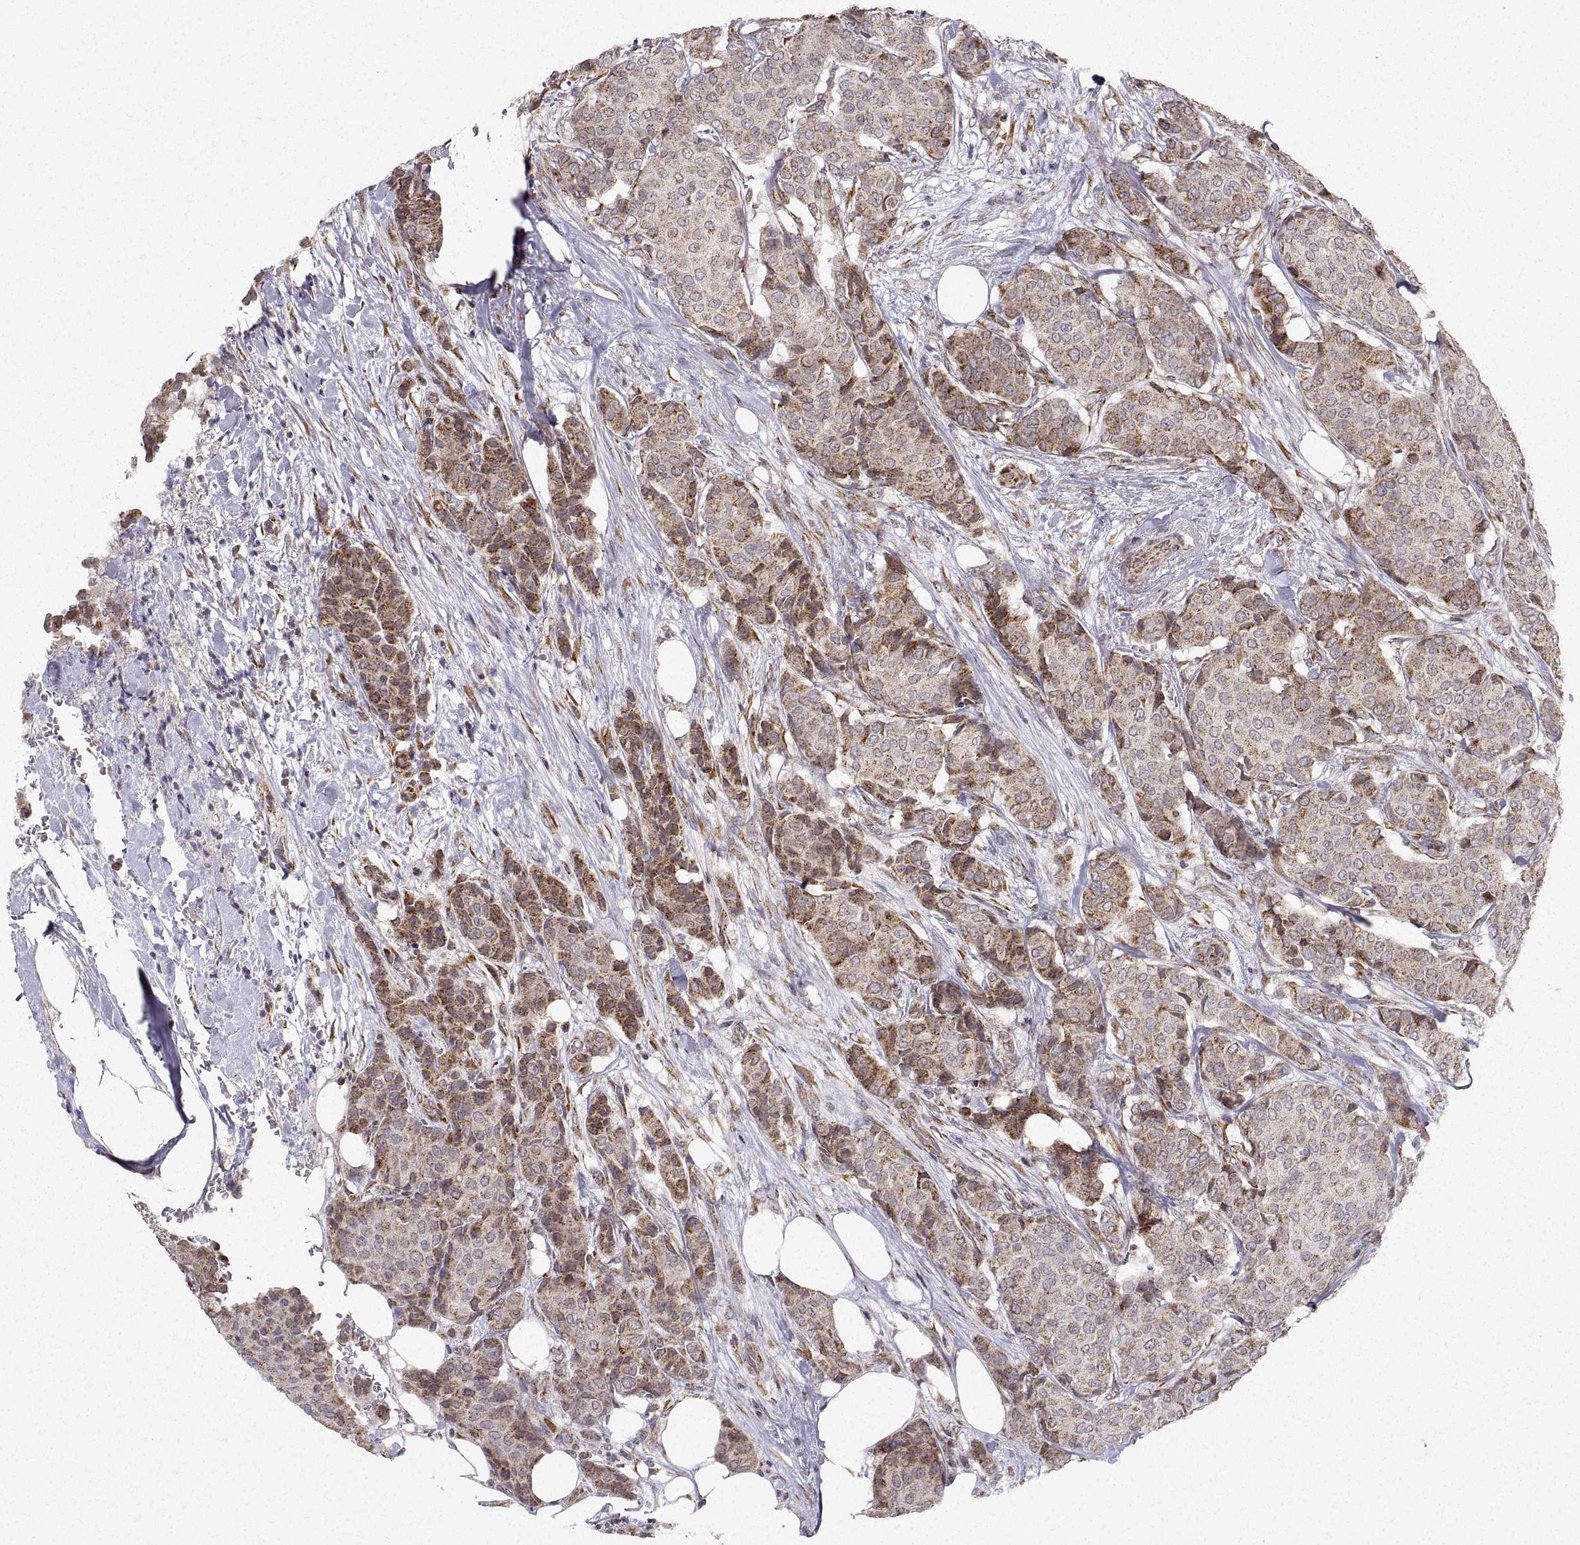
{"staining": {"intensity": "moderate", "quantity": "25%-75%", "location": "cytoplasmic/membranous"}, "tissue": "breast cancer", "cell_type": "Tumor cells", "image_type": "cancer", "snomed": [{"axis": "morphology", "description": "Duct carcinoma"}, {"axis": "topography", "description": "Breast"}], "caption": "A brown stain shows moderate cytoplasmic/membranous positivity of a protein in human invasive ductal carcinoma (breast) tumor cells.", "gene": "MANBAL", "patient": {"sex": "female", "age": 75}}